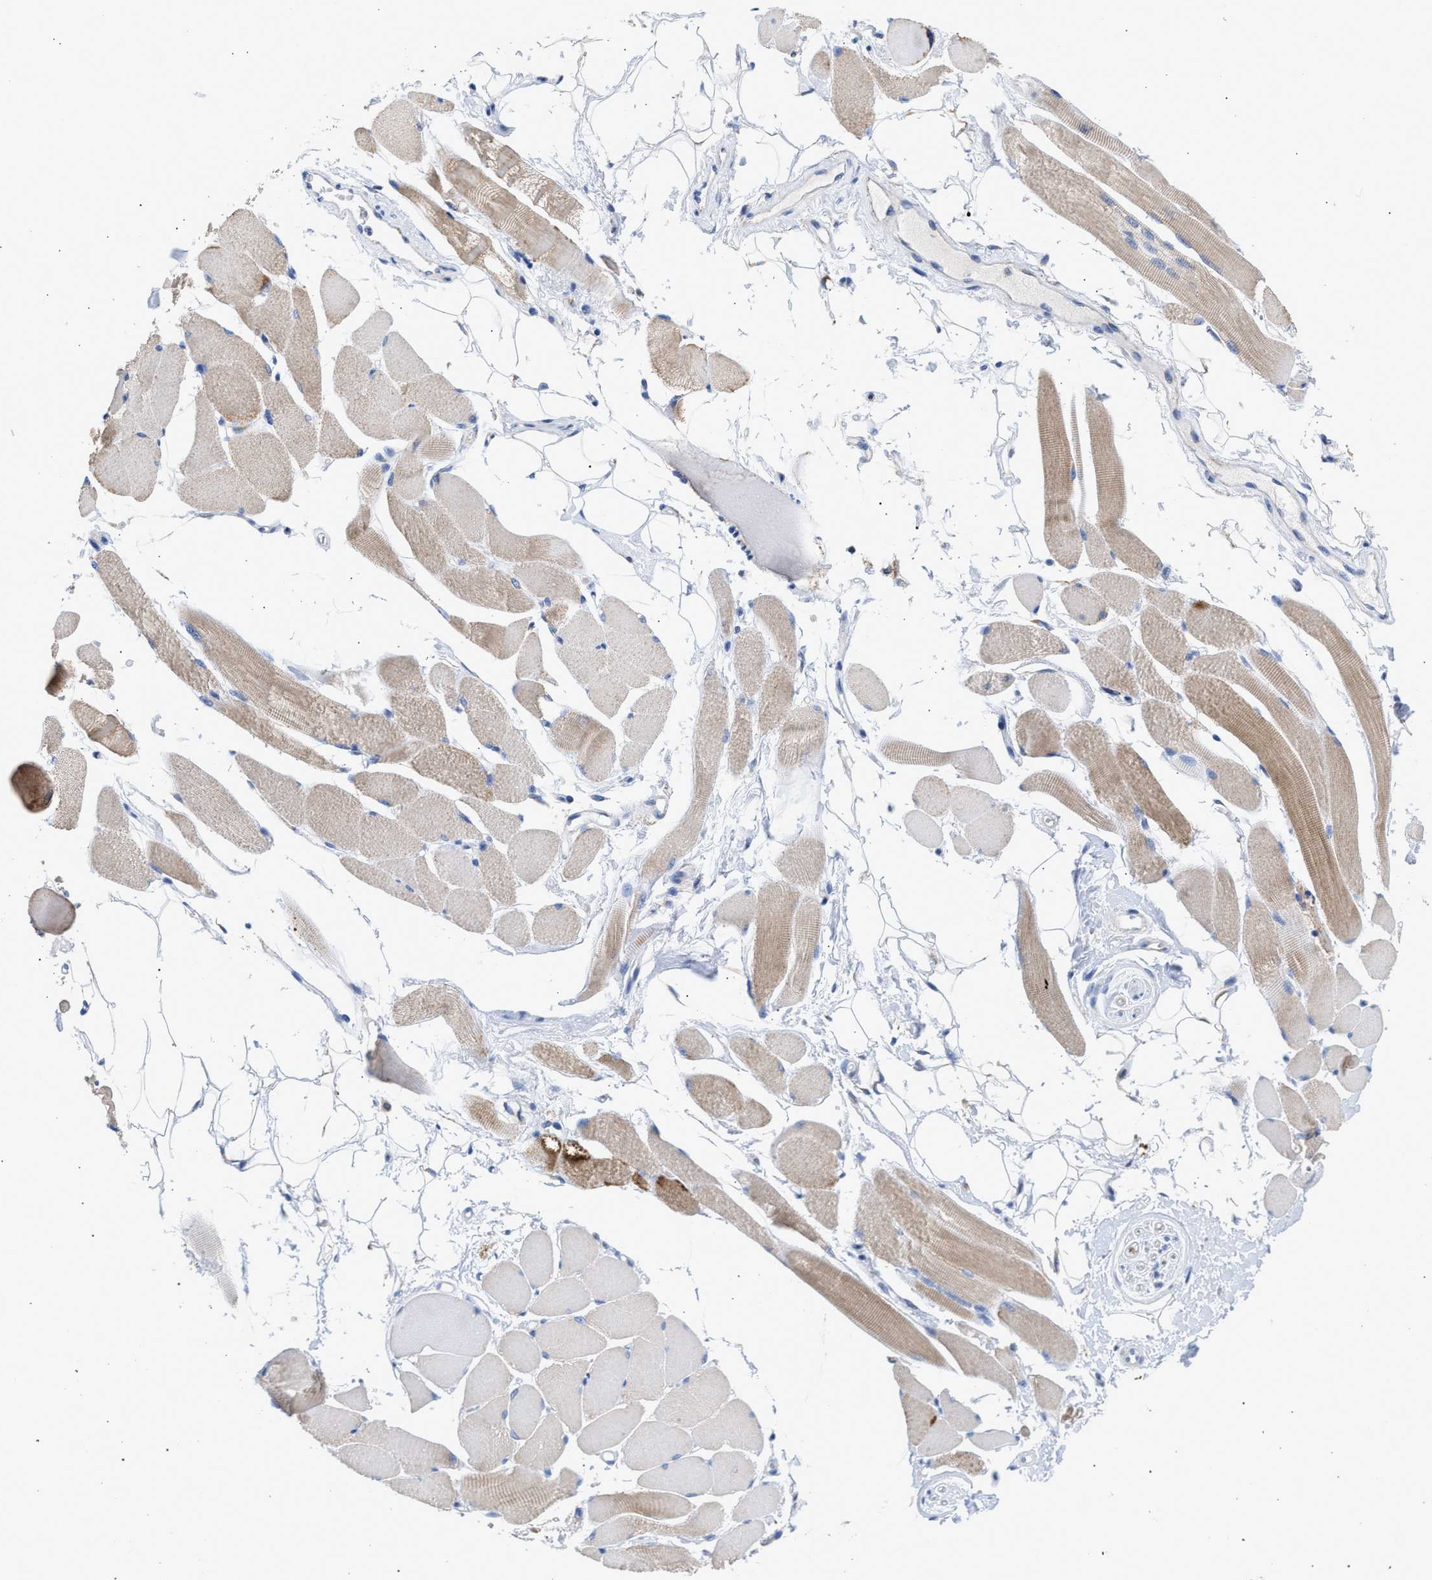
{"staining": {"intensity": "weak", "quantity": "25%-75%", "location": "cytoplasmic/membranous"}, "tissue": "skeletal muscle", "cell_type": "Myocytes", "image_type": "normal", "snomed": [{"axis": "morphology", "description": "Normal tissue, NOS"}, {"axis": "topography", "description": "Skeletal muscle"}, {"axis": "topography", "description": "Peripheral nerve tissue"}], "caption": "Immunohistochemical staining of unremarkable skeletal muscle exhibits weak cytoplasmic/membranous protein expression in about 25%-75% of myocytes. The staining is performed using DAB (3,3'-diaminobenzidine) brown chromogen to label protein expression. The nuclei are counter-stained blue using hematoxylin.", "gene": "ACOT13", "patient": {"sex": "female", "age": 84}}